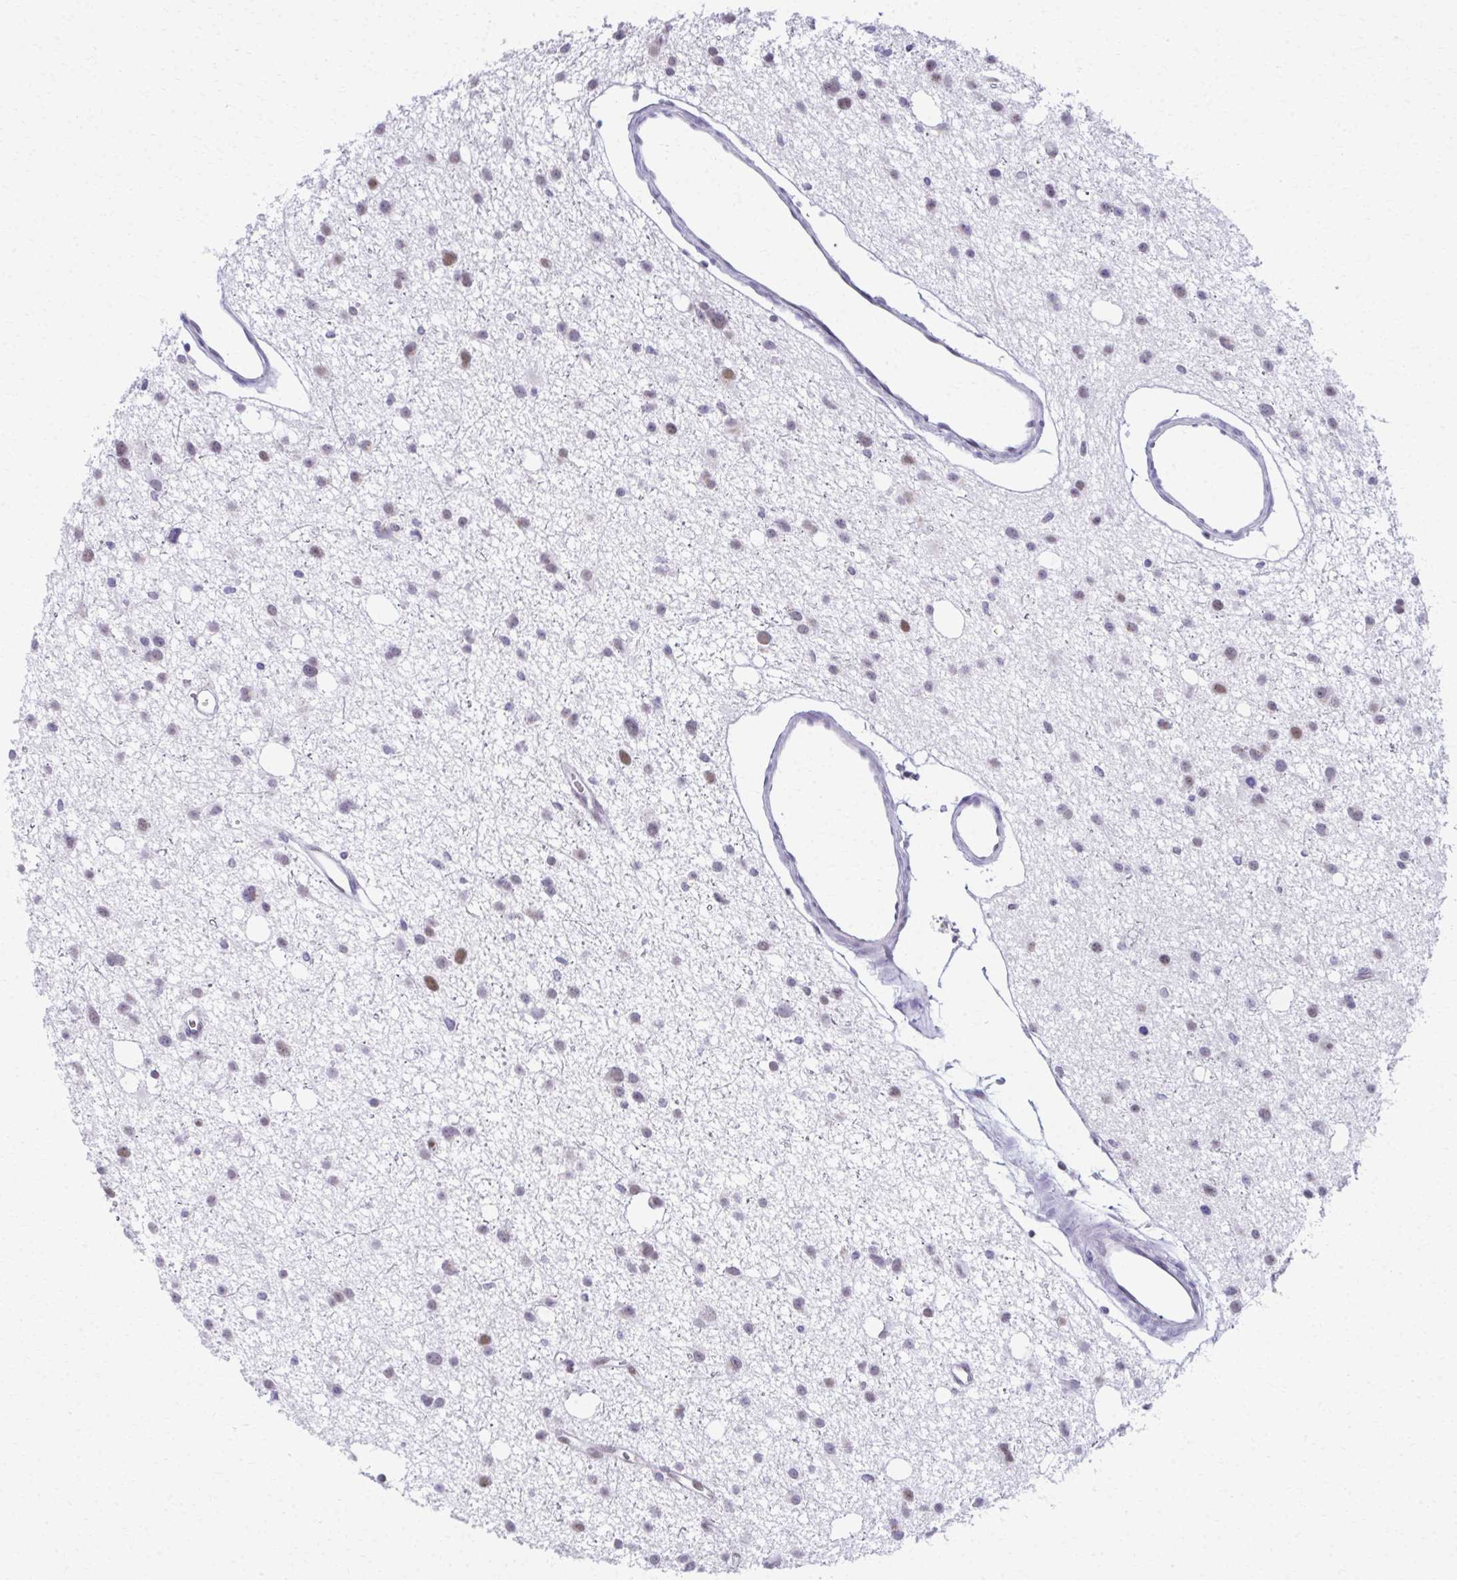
{"staining": {"intensity": "weak", "quantity": "25%-75%", "location": "nuclear"}, "tissue": "glioma", "cell_type": "Tumor cells", "image_type": "cancer", "snomed": [{"axis": "morphology", "description": "Glioma, malignant, High grade"}, {"axis": "topography", "description": "Brain"}], "caption": "Weak nuclear staining is identified in approximately 25%-75% of tumor cells in glioma.", "gene": "SCLY", "patient": {"sex": "male", "age": 23}}